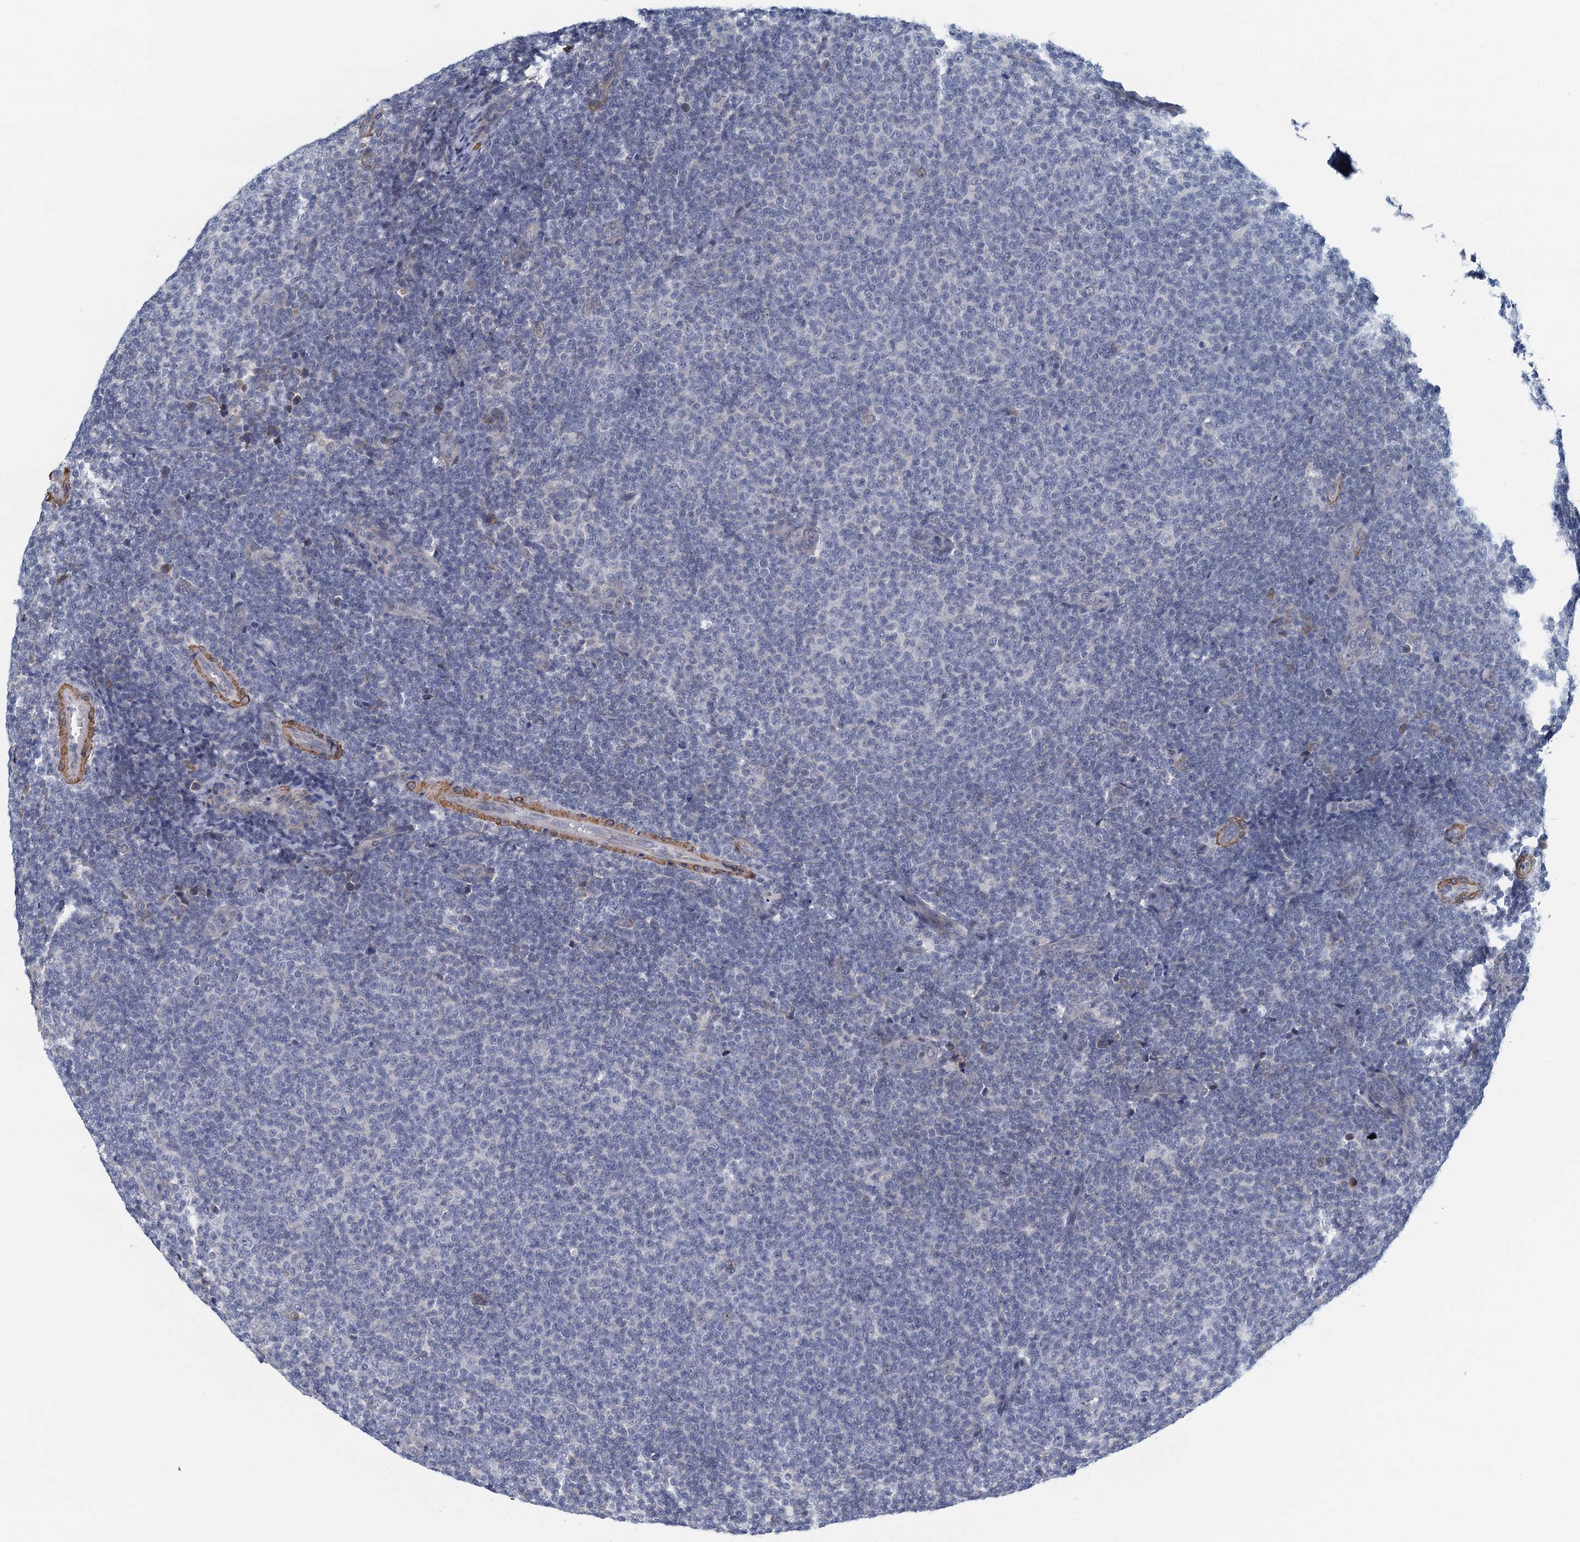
{"staining": {"intensity": "negative", "quantity": "none", "location": "none"}, "tissue": "lymphoma", "cell_type": "Tumor cells", "image_type": "cancer", "snomed": [{"axis": "morphology", "description": "Malignant lymphoma, non-Hodgkin's type, Low grade"}, {"axis": "topography", "description": "Lymph node"}], "caption": "High magnification brightfield microscopy of lymphoma stained with DAB (3,3'-diaminobenzidine) (brown) and counterstained with hematoxylin (blue): tumor cells show no significant positivity.", "gene": "ALG2", "patient": {"sex": "male", "age": 66}}